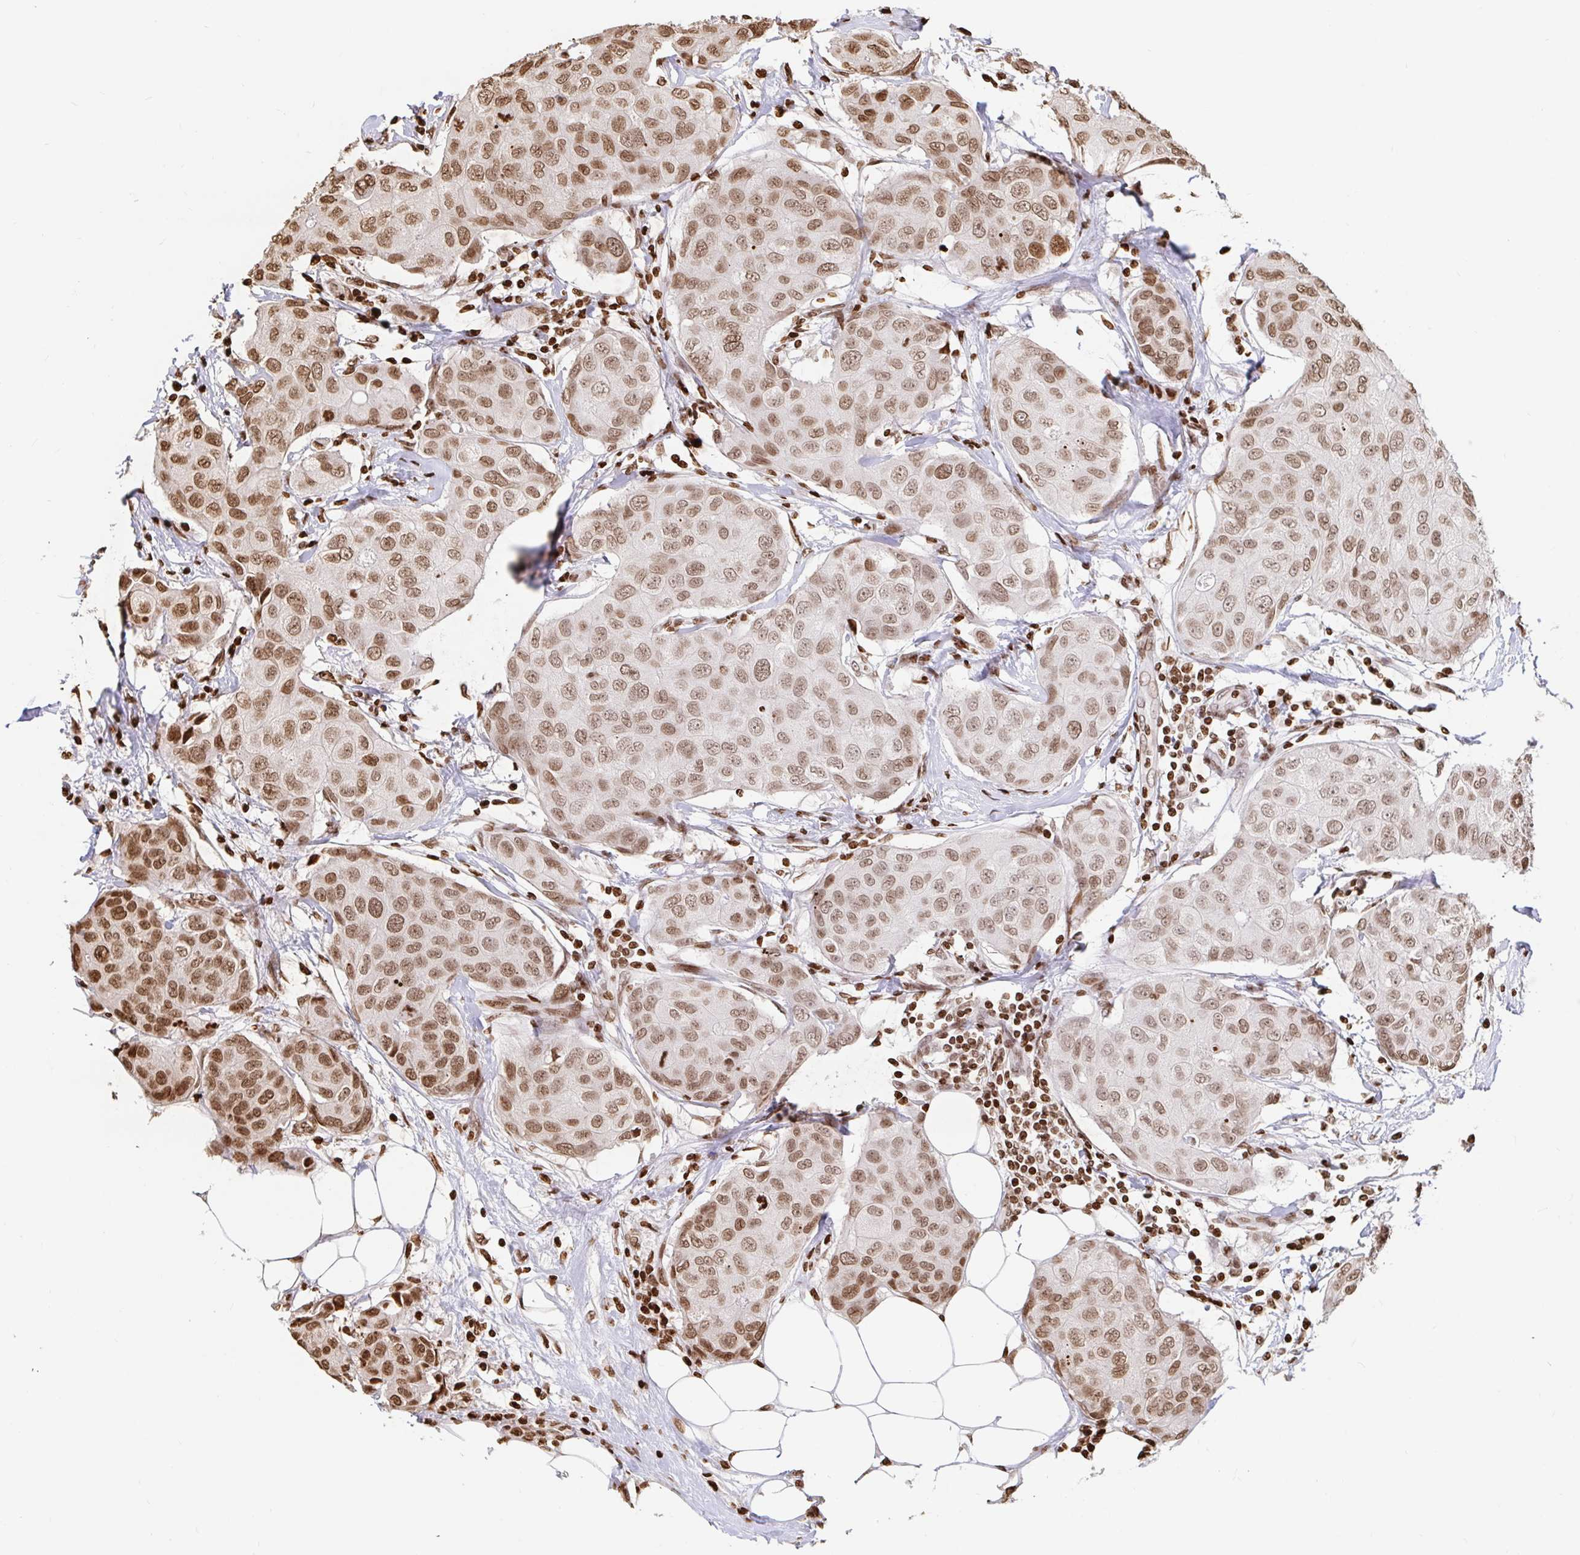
{"staining": {"intensity": "moderate", "quantity": ">75%", "location": "nuclear"}, "tissue": "breast cancer", "cell_type": "Tumor cells", "image_type": "cancer", "snomed": [{"axis": "morphology", "description": "Duct carcinoma"}, {"axis": "topography", "description": "Breast"}, {"axis": "topography", "description": "Lymph node"}], "caption": "Tumor cells show moderate nuclear positivity in about >75% of cells in invasive ductal carcinoma (breast). (Brightfield microscopy of DAB IHC at high magnification).", "gene": "H2BC5", "patient": {"sex": "female", "age": 80}}